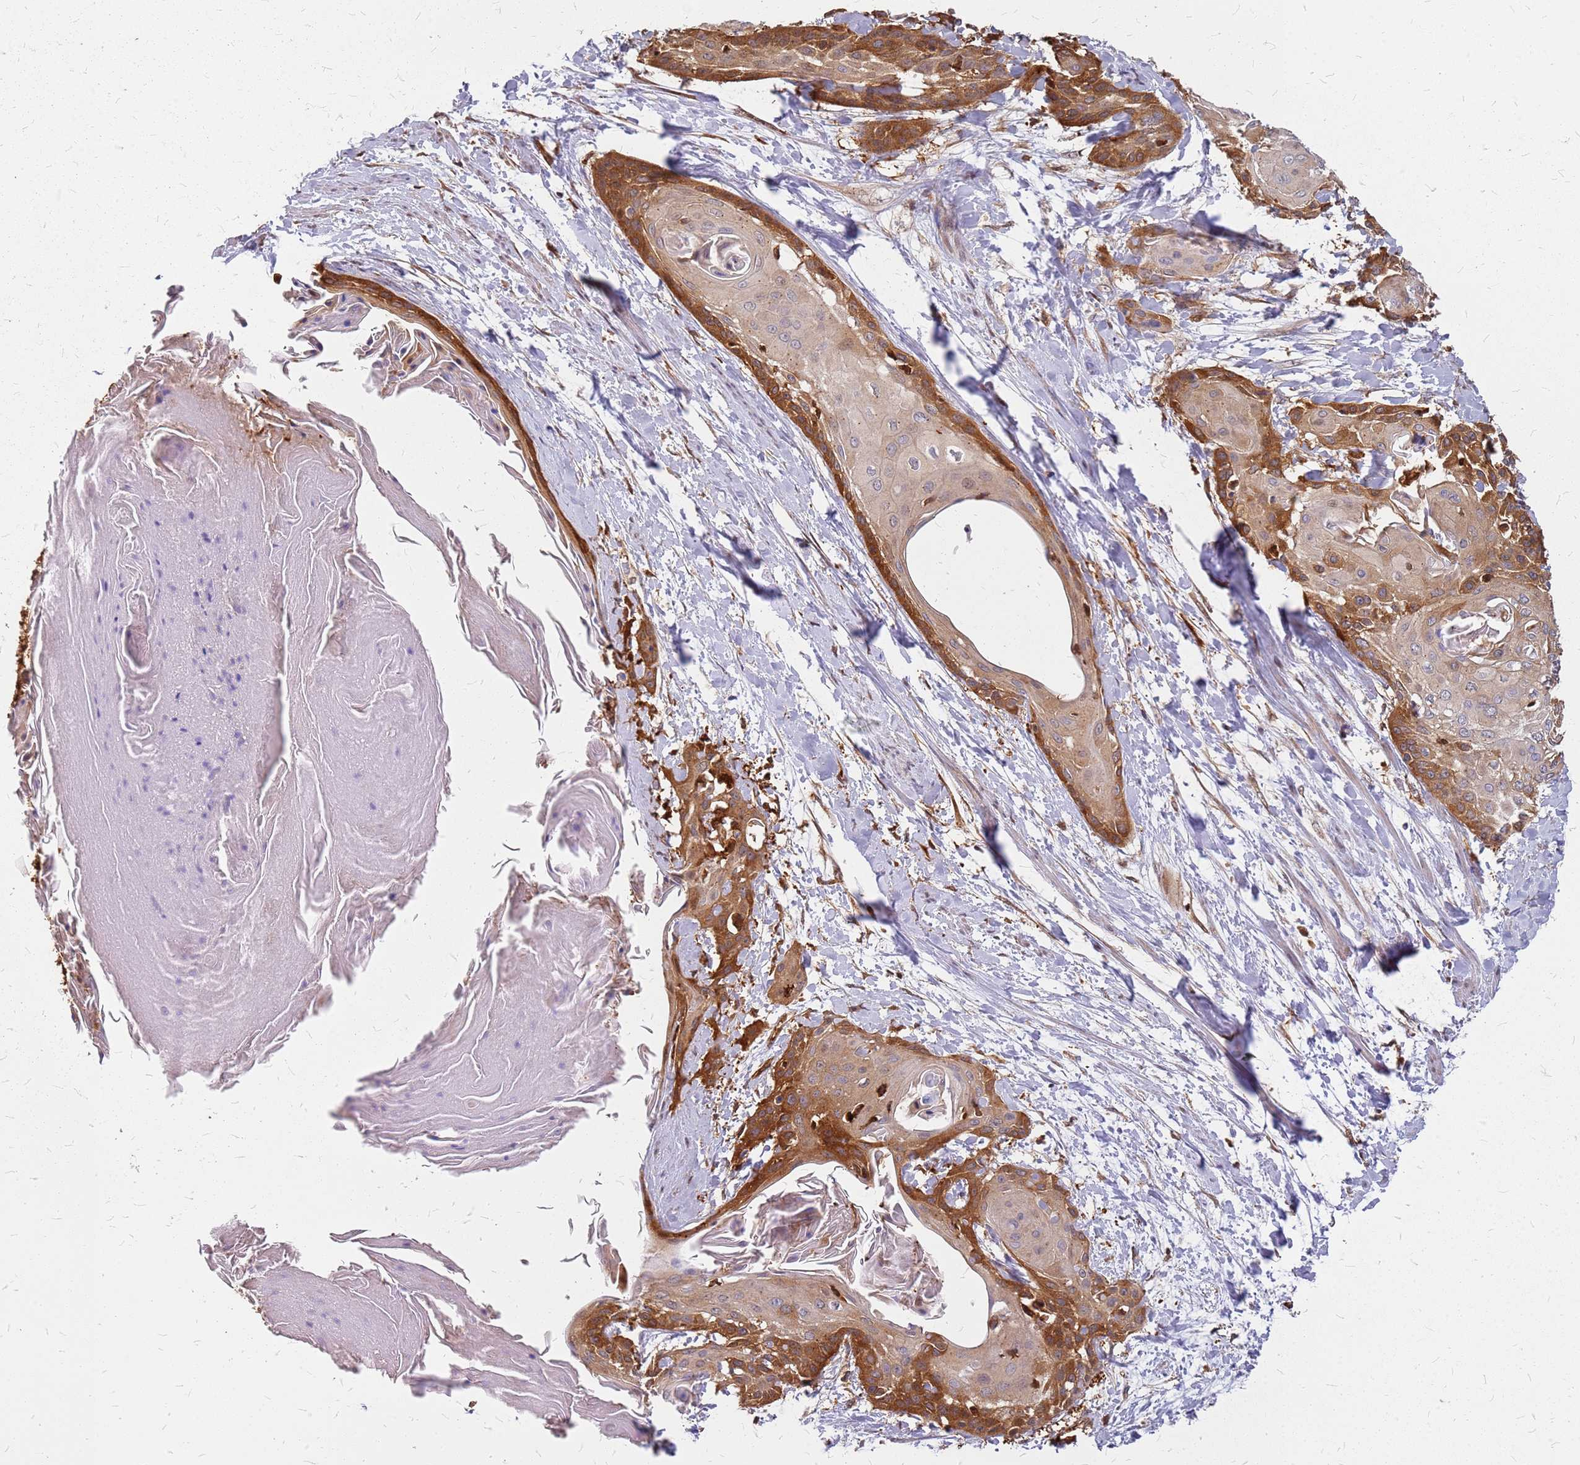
{"staining": {"intensity": "strong", "quantity": "25%-75%", "location": "cytoplasmic/membranous"}, "tissue": "cervical cancer", "cell_type": "Tumor cells", "image_type": "cancer", "snomed": [{"axis": "morphology", "description": "Squamous cell carcinoma, NOS"}, {"axis": "topography", "description": "Cervix"}], "caption": "Immunohistochemistry (DAB (3,3'-diaminobenzidine)) staining of human cervical squamous cell carcinoma reveals strong cytoplasmic/membranous protein expression in about 25%-75% of tumor cells.", "gene": "HDX", "patient": {"sex": "female", "age": 57}}